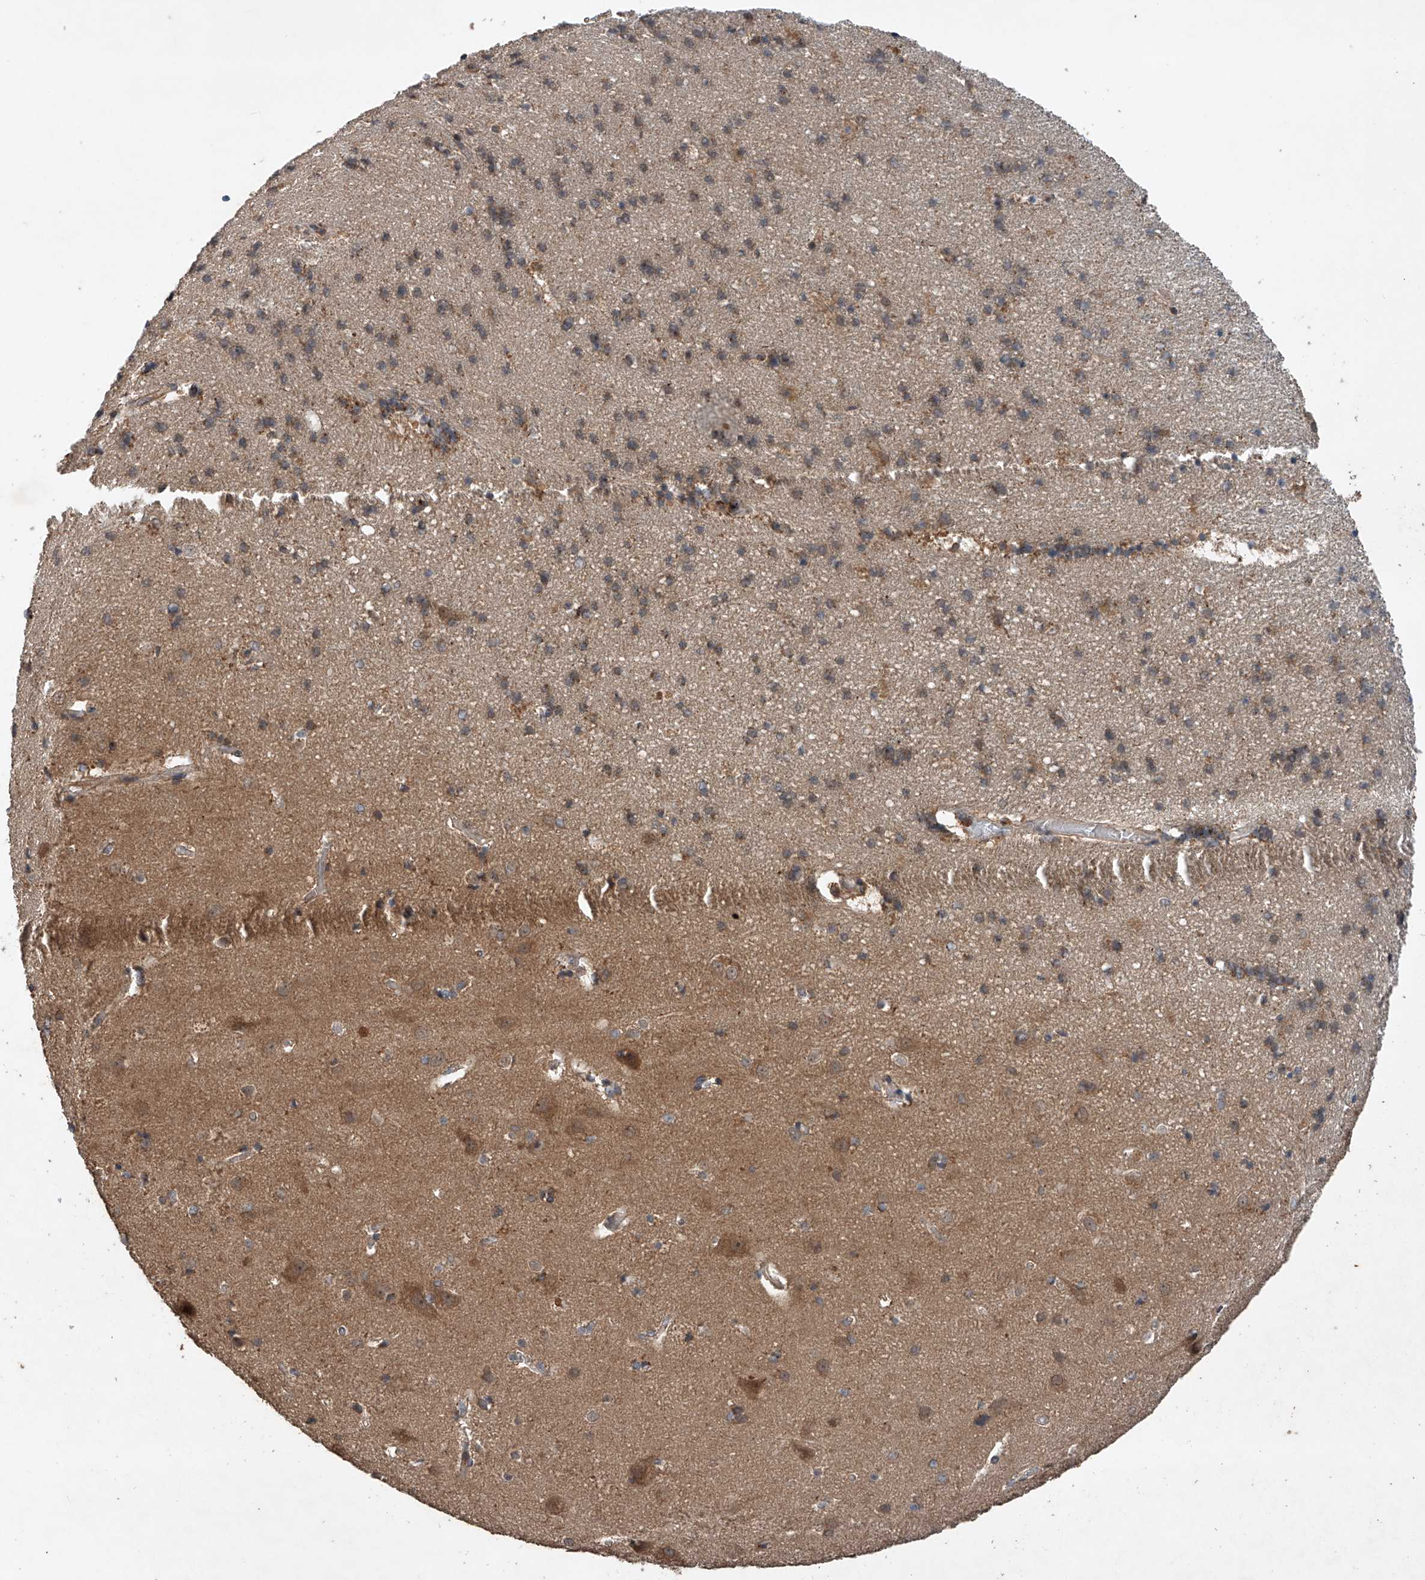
{"staining": {"intensity": "weak", "quantity": ">75%", "location": "cytoplasmic/membranous"}, "tissue": "cerebral cortex", "cell_type": "Endothelial cells", "image_type": "normal", "snomed": [{"axis": "morphology", "description": "Normal tissue, NOS"}, {"axis": "topography", "description": "Cerebral cortex"}], "caption": "Immunohistochemistry (IHC) staining of benign cerebral cortex, which exhibits low levels of weak cytoplasmic/membranous staining in approximately >75% of endothelial cells indicating weak cytoplasmic/membranous protein positivity. The staining was performed using DAB (brown) for protein detection and nuclei were counterstained in hematoxylin (blue).", "gene": "CEP85L", "patient": {"sex": "male", "age": 54}}